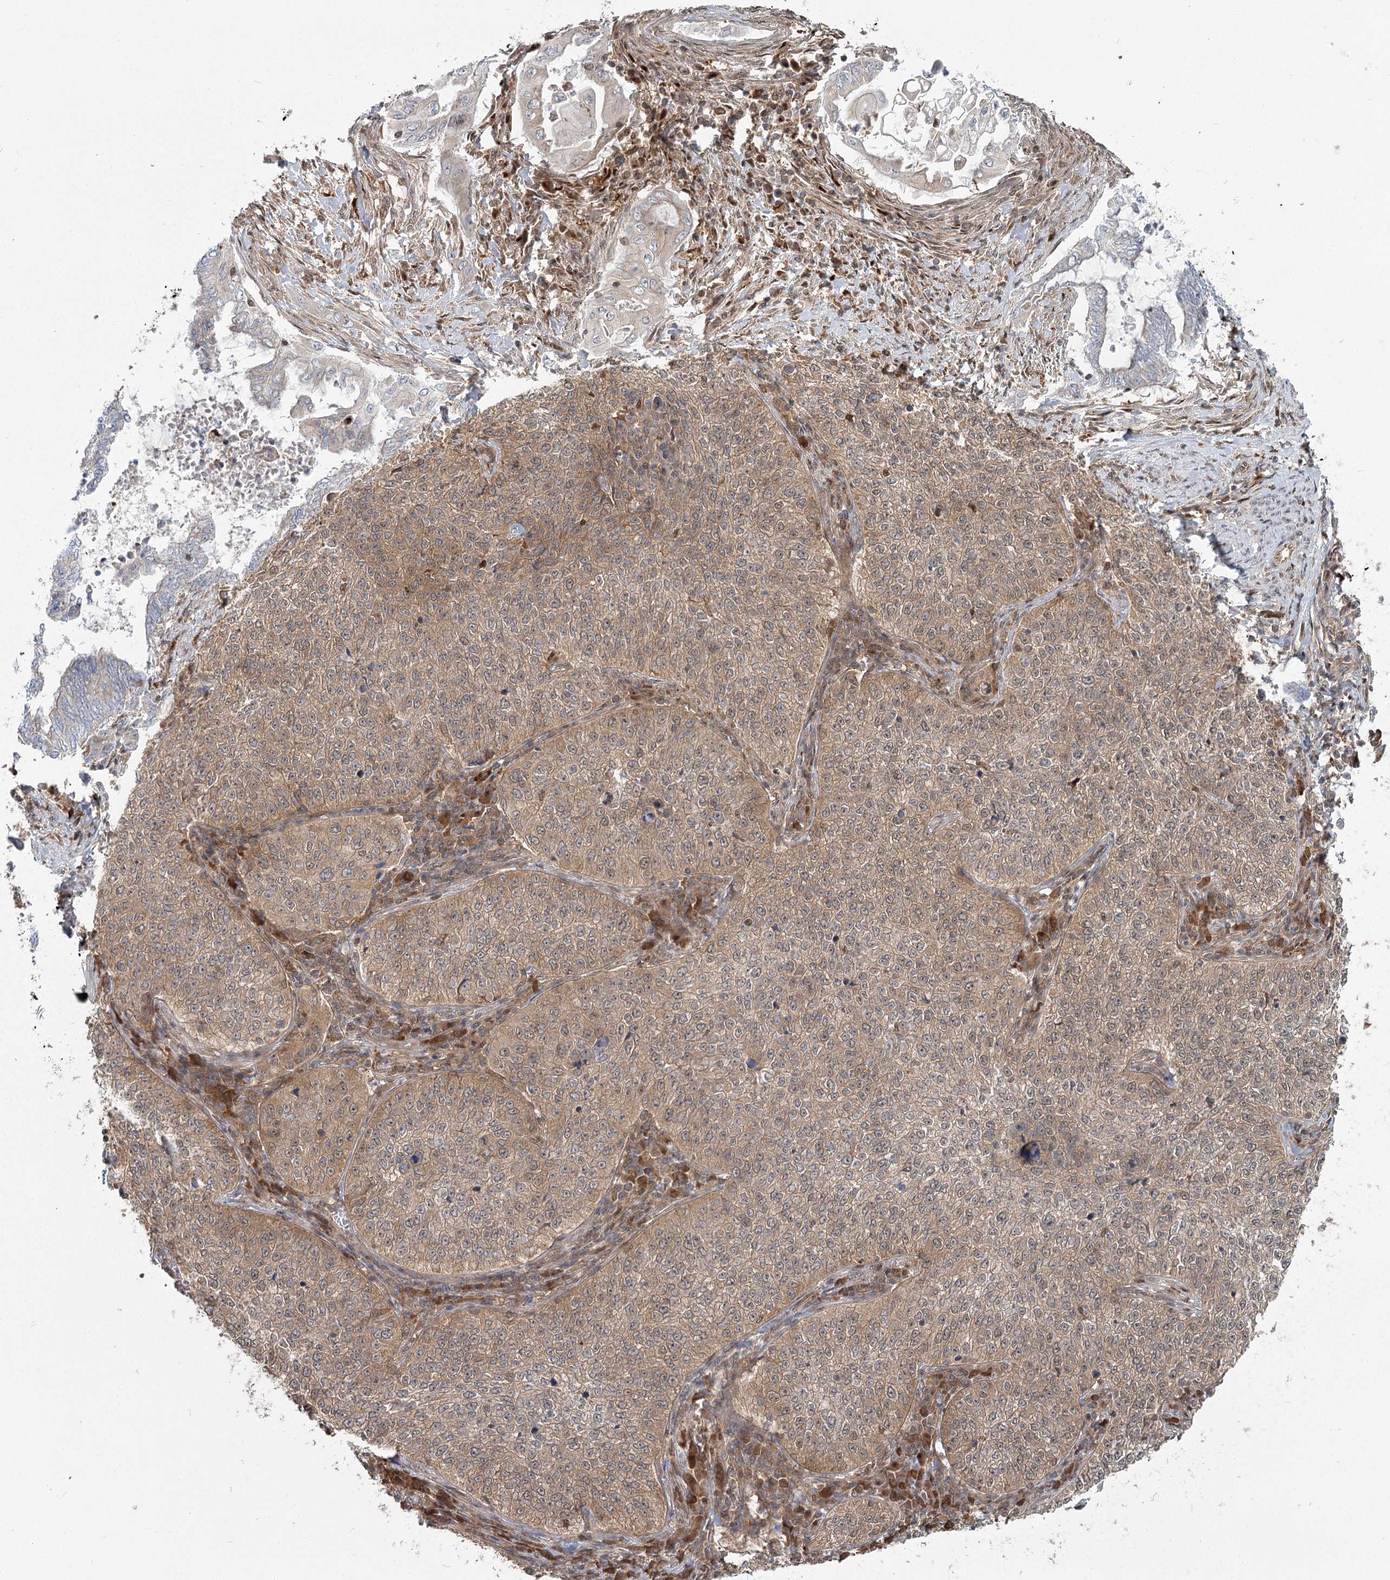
{"staining": {"intensity": "moderate", "quantity": ">75%", "location": "cytoplasmic/membranous"}, "tissue": "cervical cancer", "cell_type": "Tumor cells", "image_type": "cancer", "snomed": [{"axis": "morphology", "description": "Squamous cell carcinoma, NOS"}, {"axis": "topography", "description": "Cervix"}], "caption": "Cervical cancer stained with a brown dye displays moderate cytoplasmic/membranous positive staining in about >75% of tumor cells.", "gene": "THNSL1", "patient": {"sex": "female", "age": 35}}